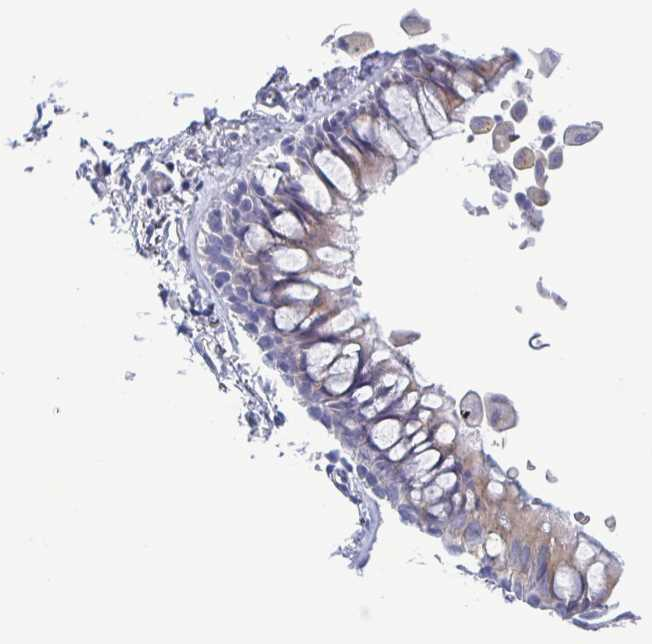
{"staining": {"intensity": "moderate", "quantity": "25%-75%", "location": "cytoplasmic/membranous"}, "tissue": "bronchus", "cell_type": "Respiratory epithelial cells", "image_type": "normal", "snomed": [{"axis": "morphology", "description": "Normal tissue, NOS"}, {"axis": "topography", "description": "Cartilage tissue"}, {"axis": "topography", "description": "Bronchus"}], "caption": "Respiratory epithelial cells show medium levels of moderate cytoplasmic/membranous staining in about 25%-75% of cells in benign human bronchus.", "gene": "TEX12", "patient": {"sex": "female", "age": 79}}